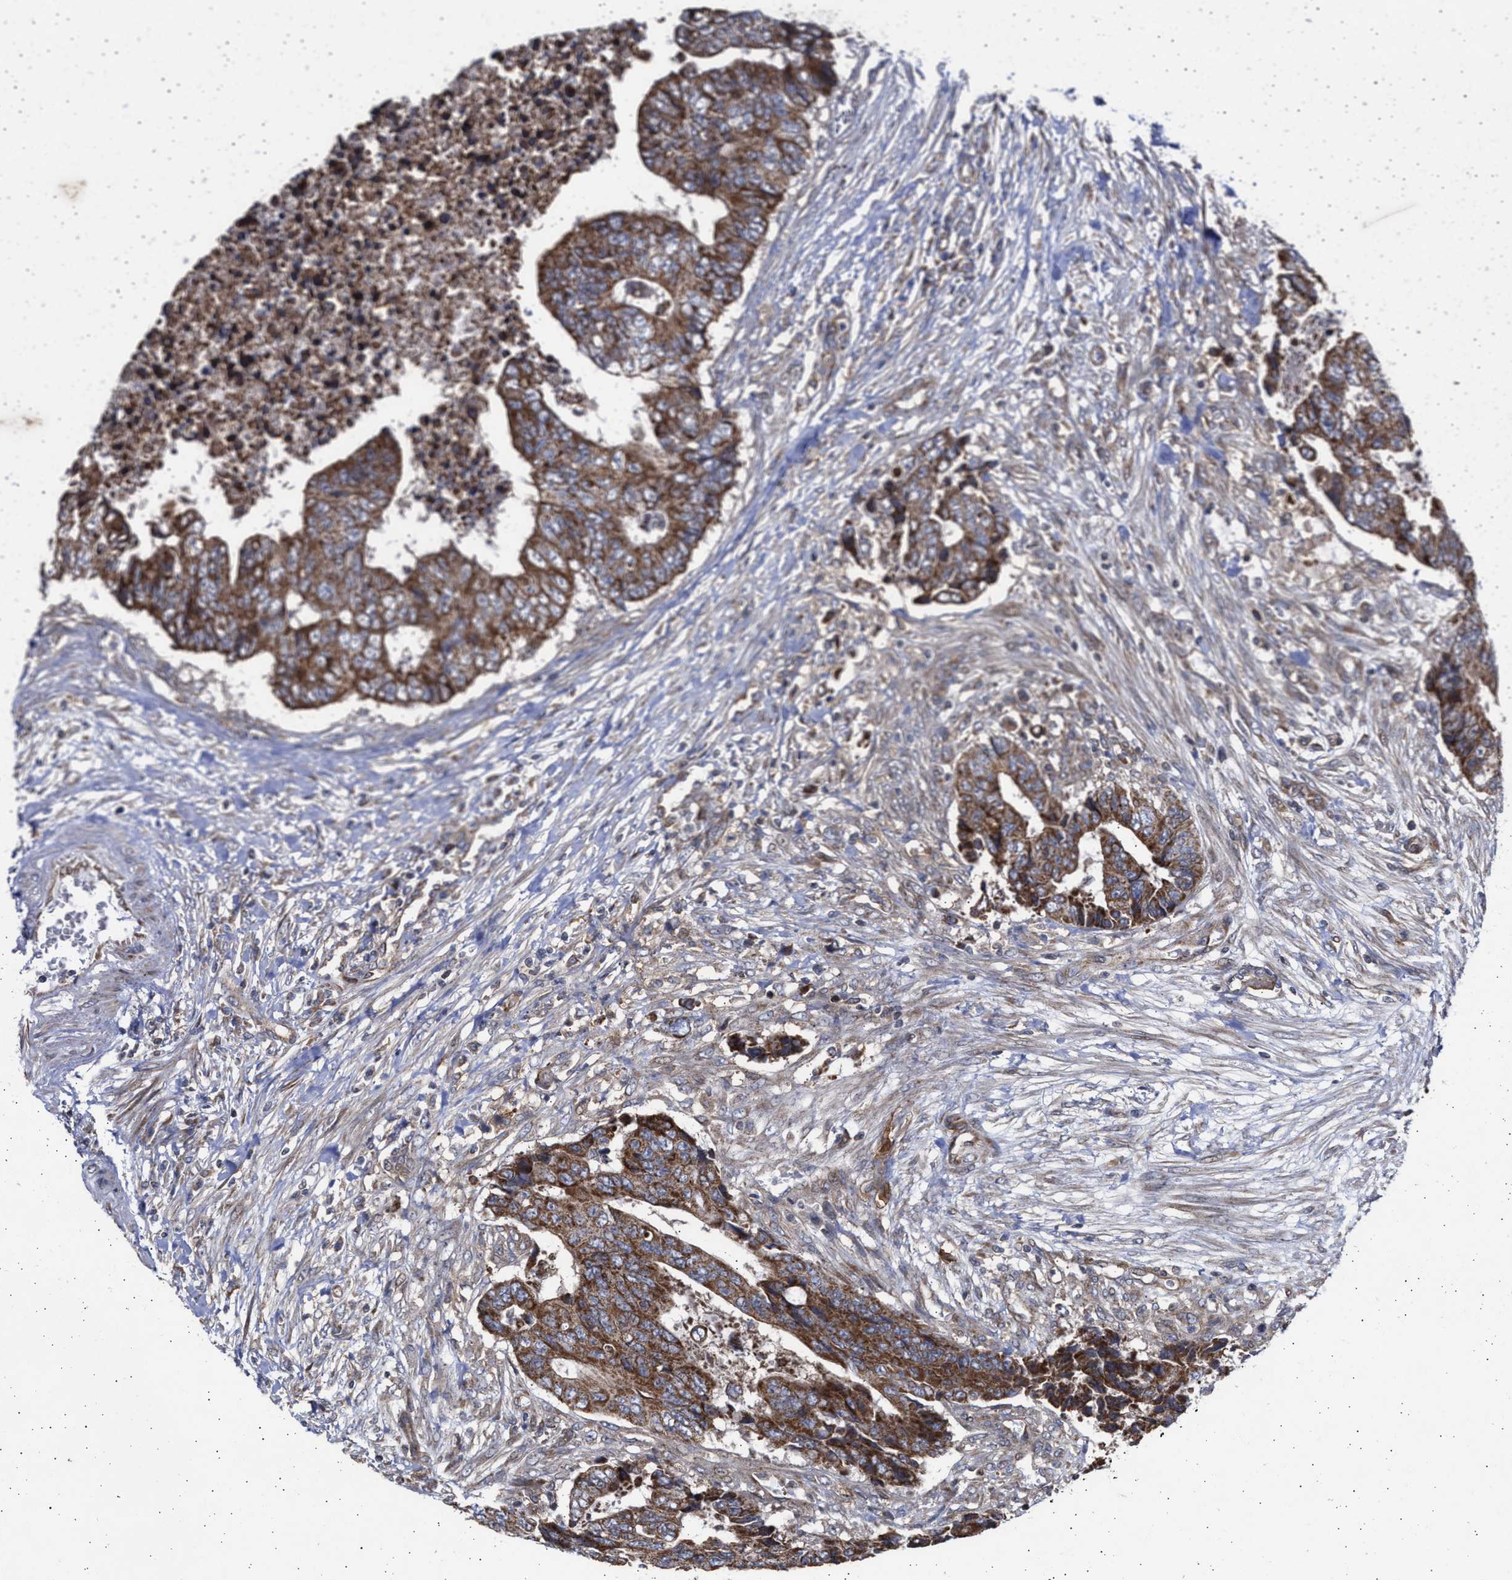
{"staining": {"intensity": "strong", "quantity": ">75%", "location": "cytoplasmic/membranous"}, "tissue": "colorectal cancer", "cell_type": "Tumor cells", "image_type": "cancer", "snomed": [{"axis": "morphology", "description": "Adenocarcinoma, NOS"}, {"axis": "topography", "description": "Rectum"}], "caption": "High-magnification brightfield microscopy of colorectal cancer (adenocarcinoma) stained with DAB (3,3'-diaminobenzidine) (brown) and counterstained with hematoxylin (blue). tumor cells exhibit strong cytoplasmic/membranous positivity is appreciated in about>75% of cells.", "gene": "TTC19", "patient": {"sex": "male", "age": 84}}